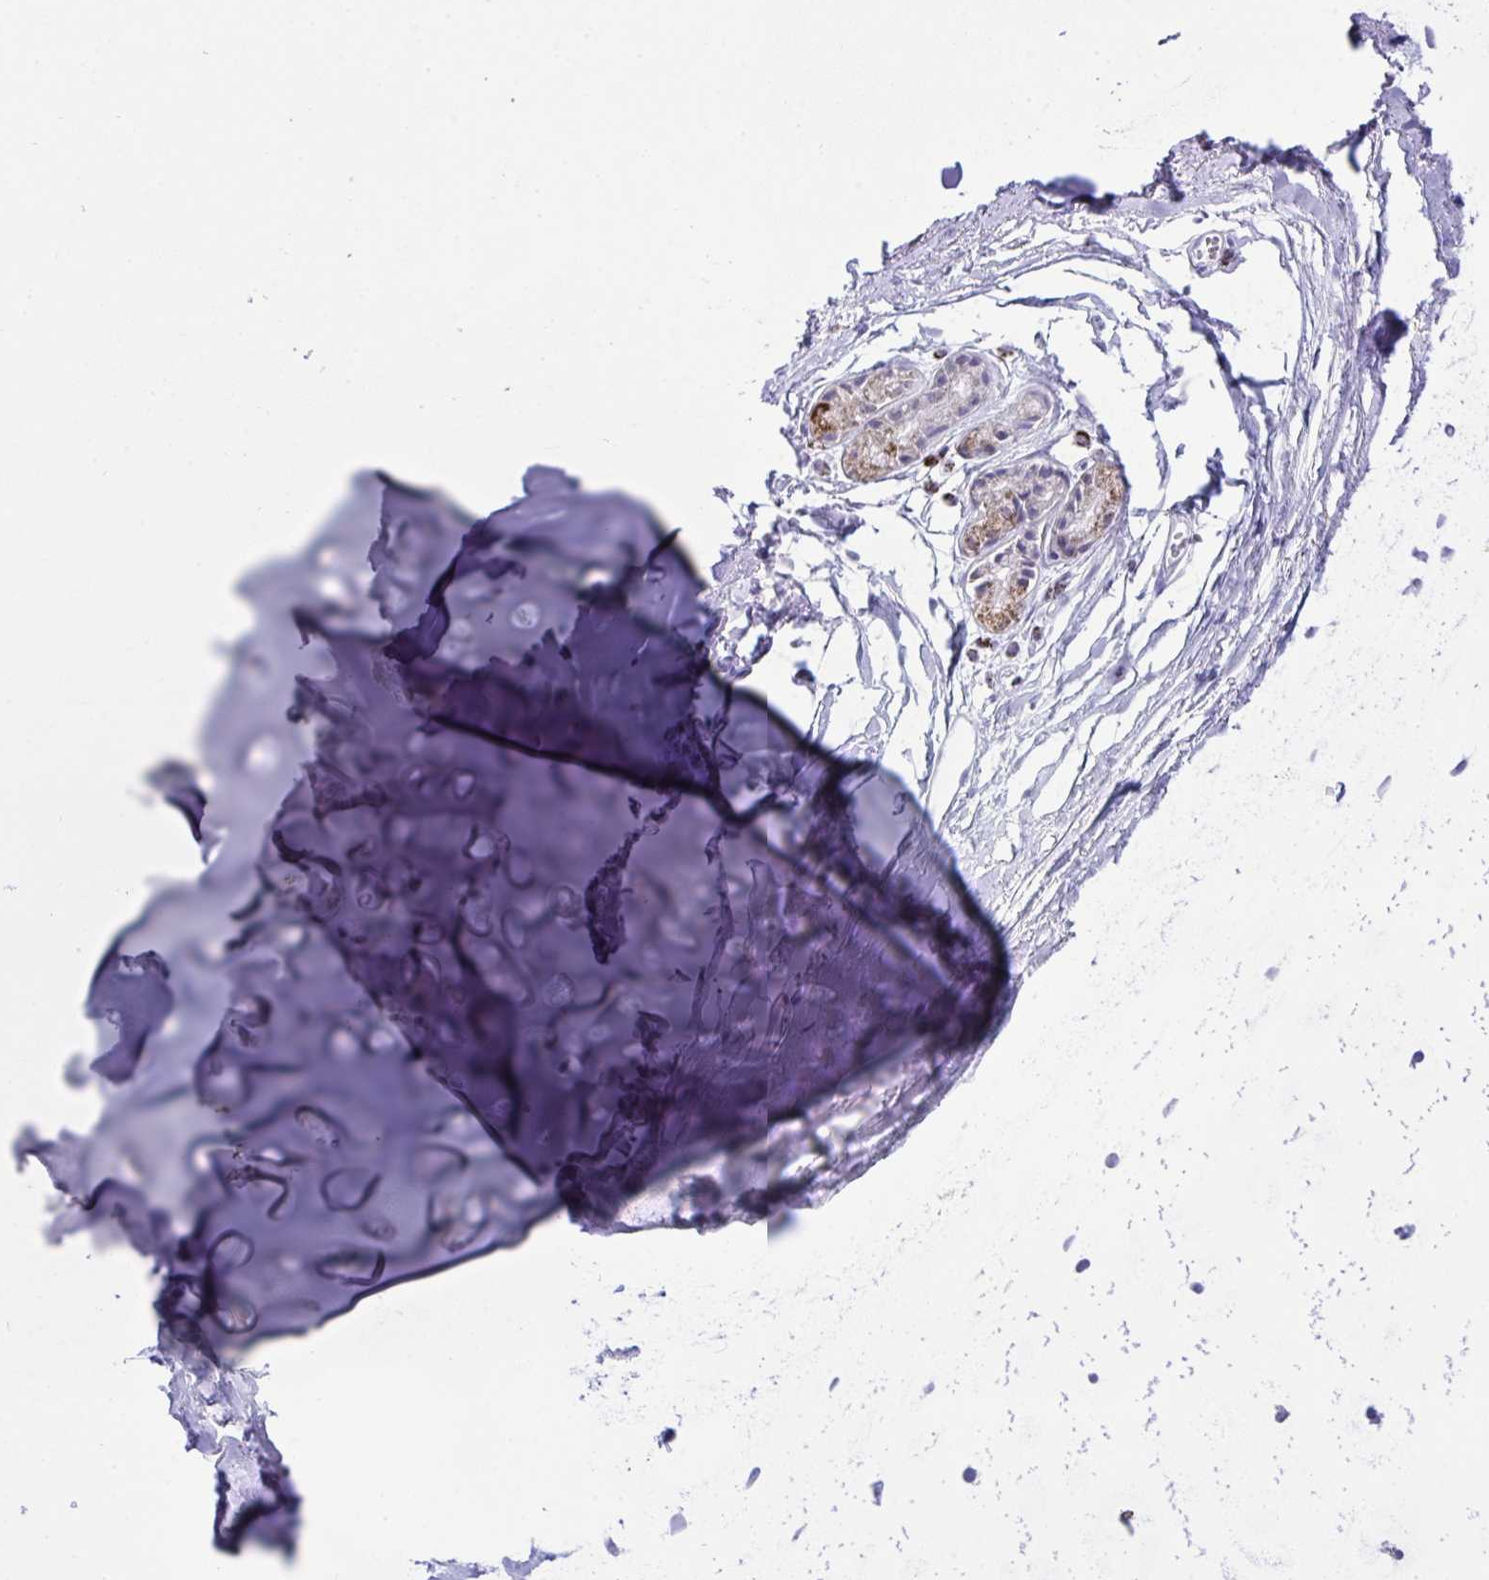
{"staining": {"intensity": "negative", "quantity": "none", "location": "none"}, "tissue": "adipose tissue", "cell_type": "Adipocytes", "image_type": "normal", "snomed": [{"axis": "morphology", "description": "Normal tissue, NOS"}, {"axis": "topography", "description": "Cartilage tissue"}, {"axis": "topography", "description": "Bronchus"}, {"axis": "topography", "description": "Peripheral nerve tissue"}], "caption": "Micrograph shows no significant protein positivity in adipocytes of unremarkable adipose tissue. (DAB (3,3'-diaminobenzidine) immunohistochemistry (IHC) with hematoxylin counter stain).", "gene": "PLA2G12B", "patient": {"sex": "female", "age": 59}}